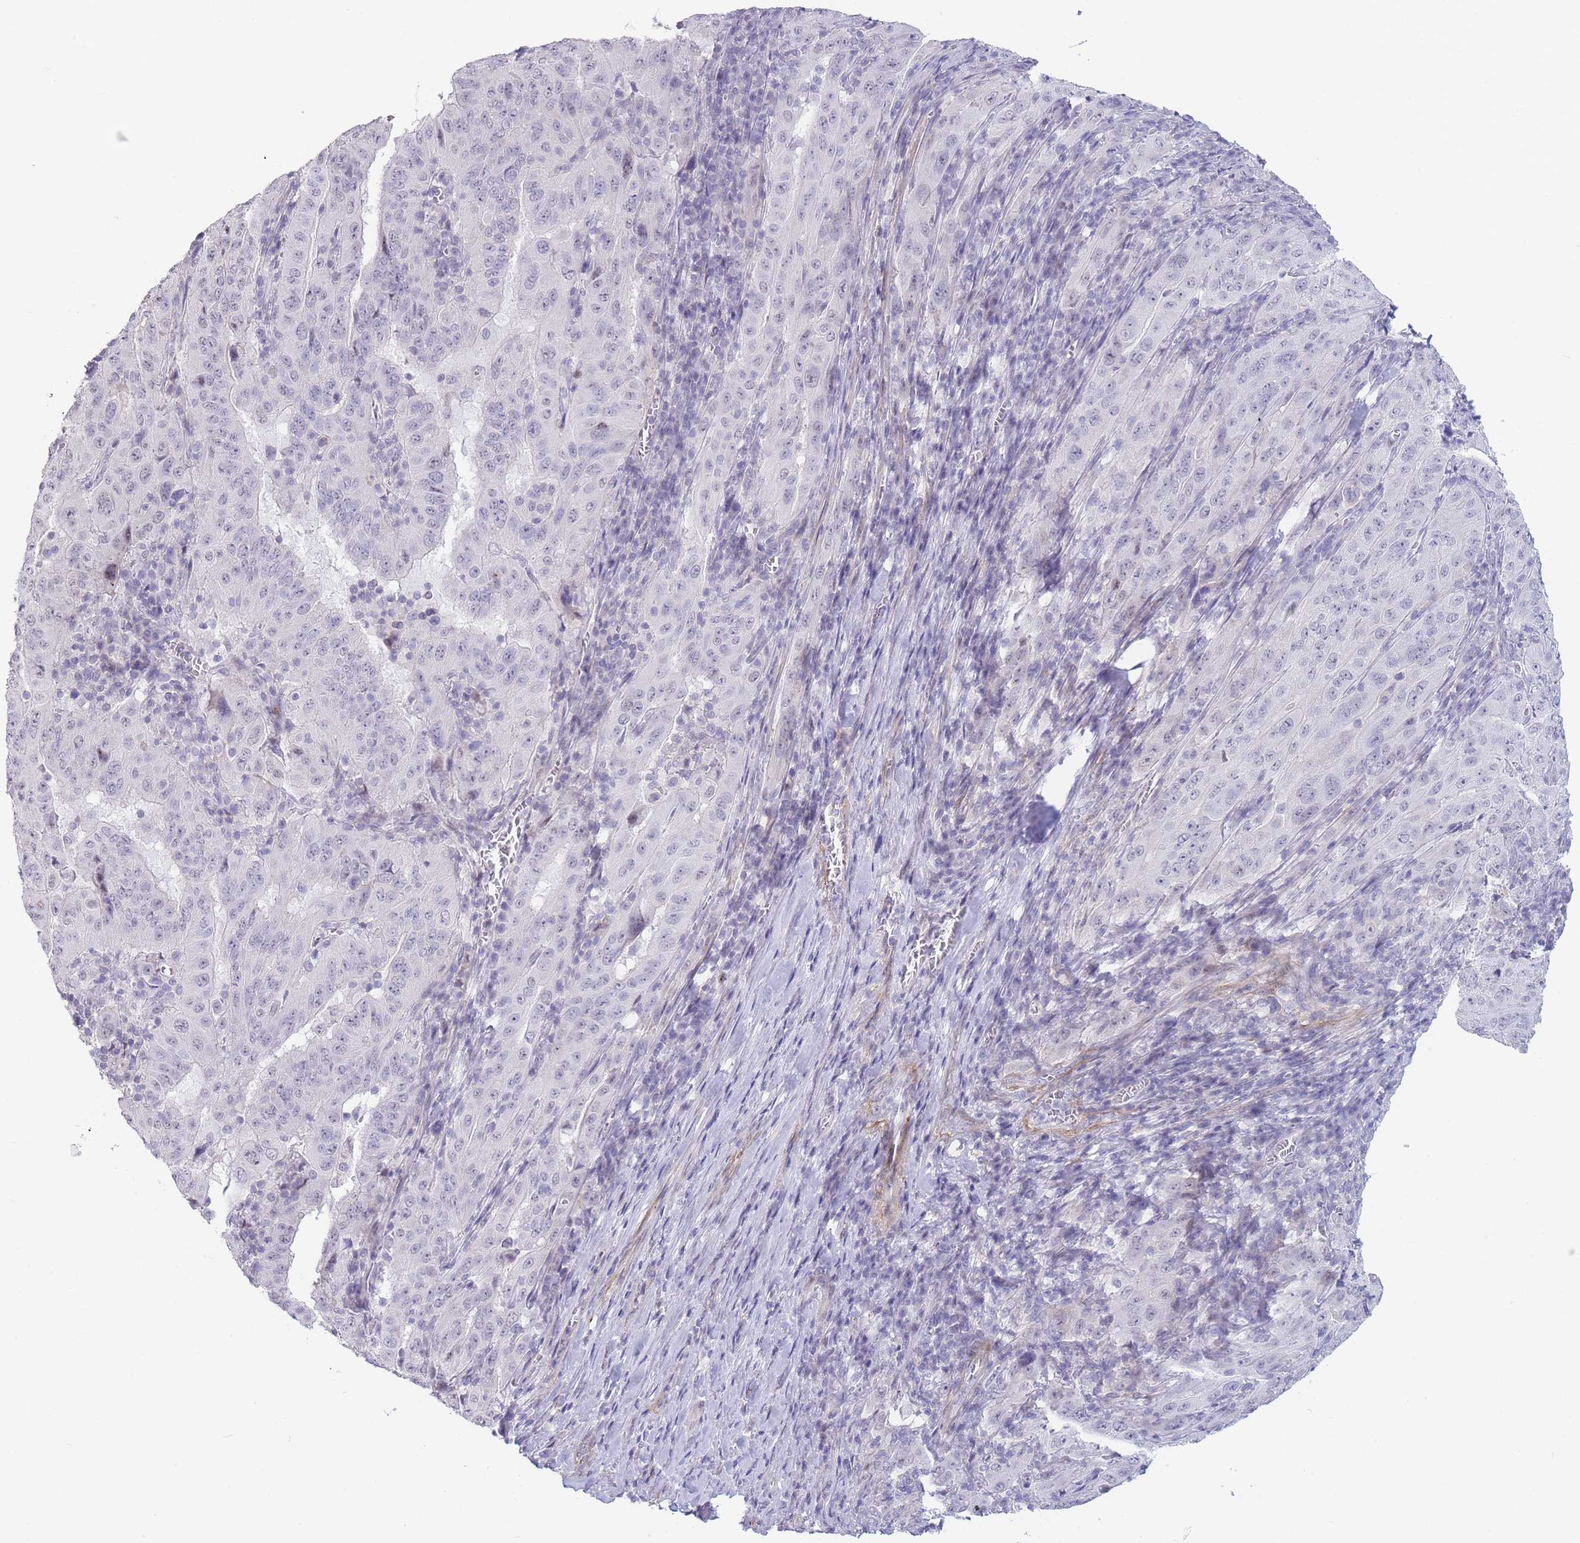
{"staining": {"intensity": "negative", "quantity": "none", "location": "none"}, "tissue": "pancreatic cancer", "cell_type": "Tumor cells", "image_type": "cancer", "snomed": [{"axis": "morphology", "description": "Adenocarcinoma, NOS"}, {"axis": "topography", "description": "Pancreas"}], "caption": "The histopathology image demonstrates no staining of tumor cells in adenocarcinoma (pancreatic).", "gene": "ASAP3", "patient": {"sex": "male", "age": 63}}